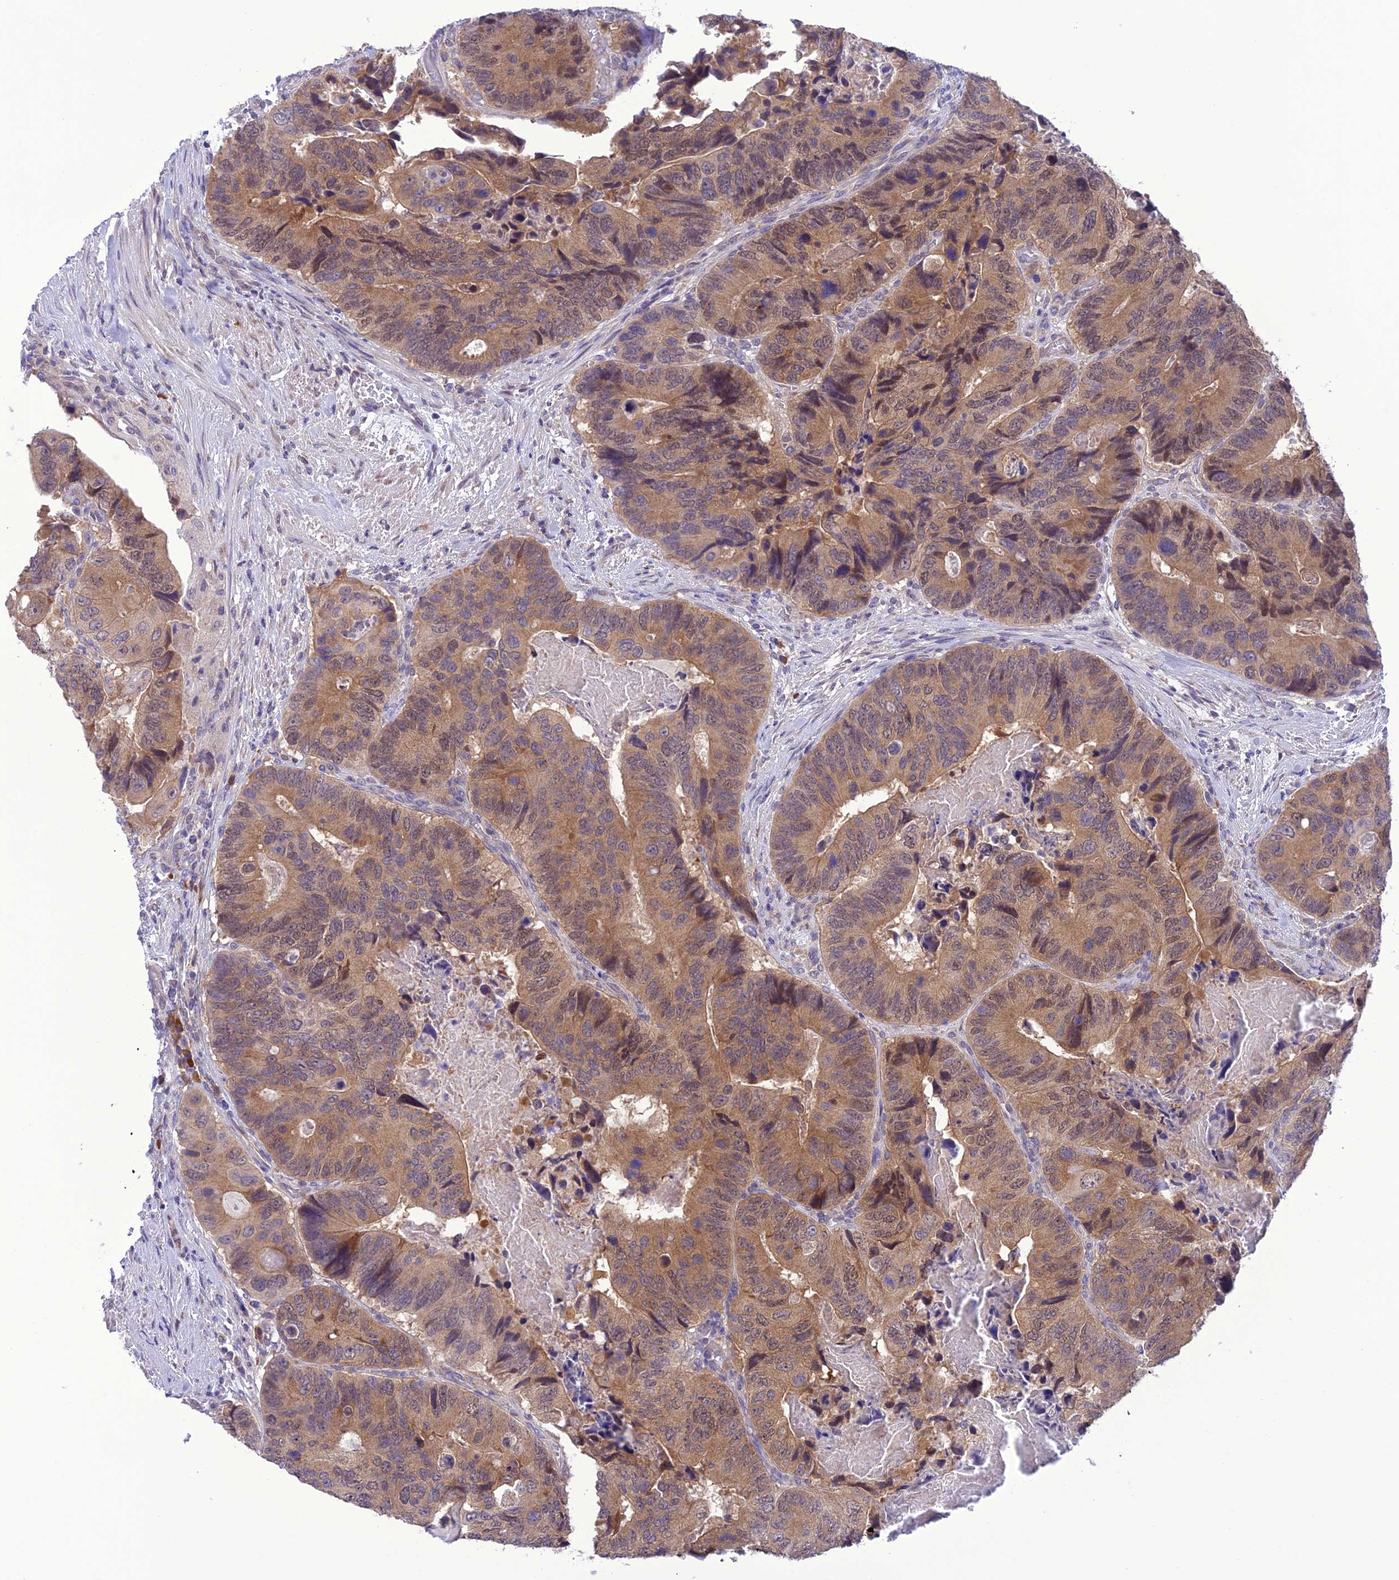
{"staining": {"intensity": "moderate", "quantity": ">75%", "location": "cytoplasmic/membranous,nuclear"}, "tissue": "colorectal cancer", "cell_type": "Tumor cells", "image_type": "cancer", "snomed": [{"axis": "morphology", "description": "Adenocarcinoma, NOS"}, {"axis": "topography", "description": "Colon"}], "caption": "Immunohistochemistry staining of adenocarcinoma (colorectal), which exhibits medium levels of moderate cytoplasmic/membranous and nuclear positivity in about >75% of tumor cells indicating moderate cytoplasmic/membranous and nuclear protein expression. The staining was performed using DAB (3,3'-diaminobenzidine) (brown) for protein detection and nuclei were counterstained in hematoxylin (blue).", "gene": "RNF126", "patient": {"sex": "male", "age": 84}}